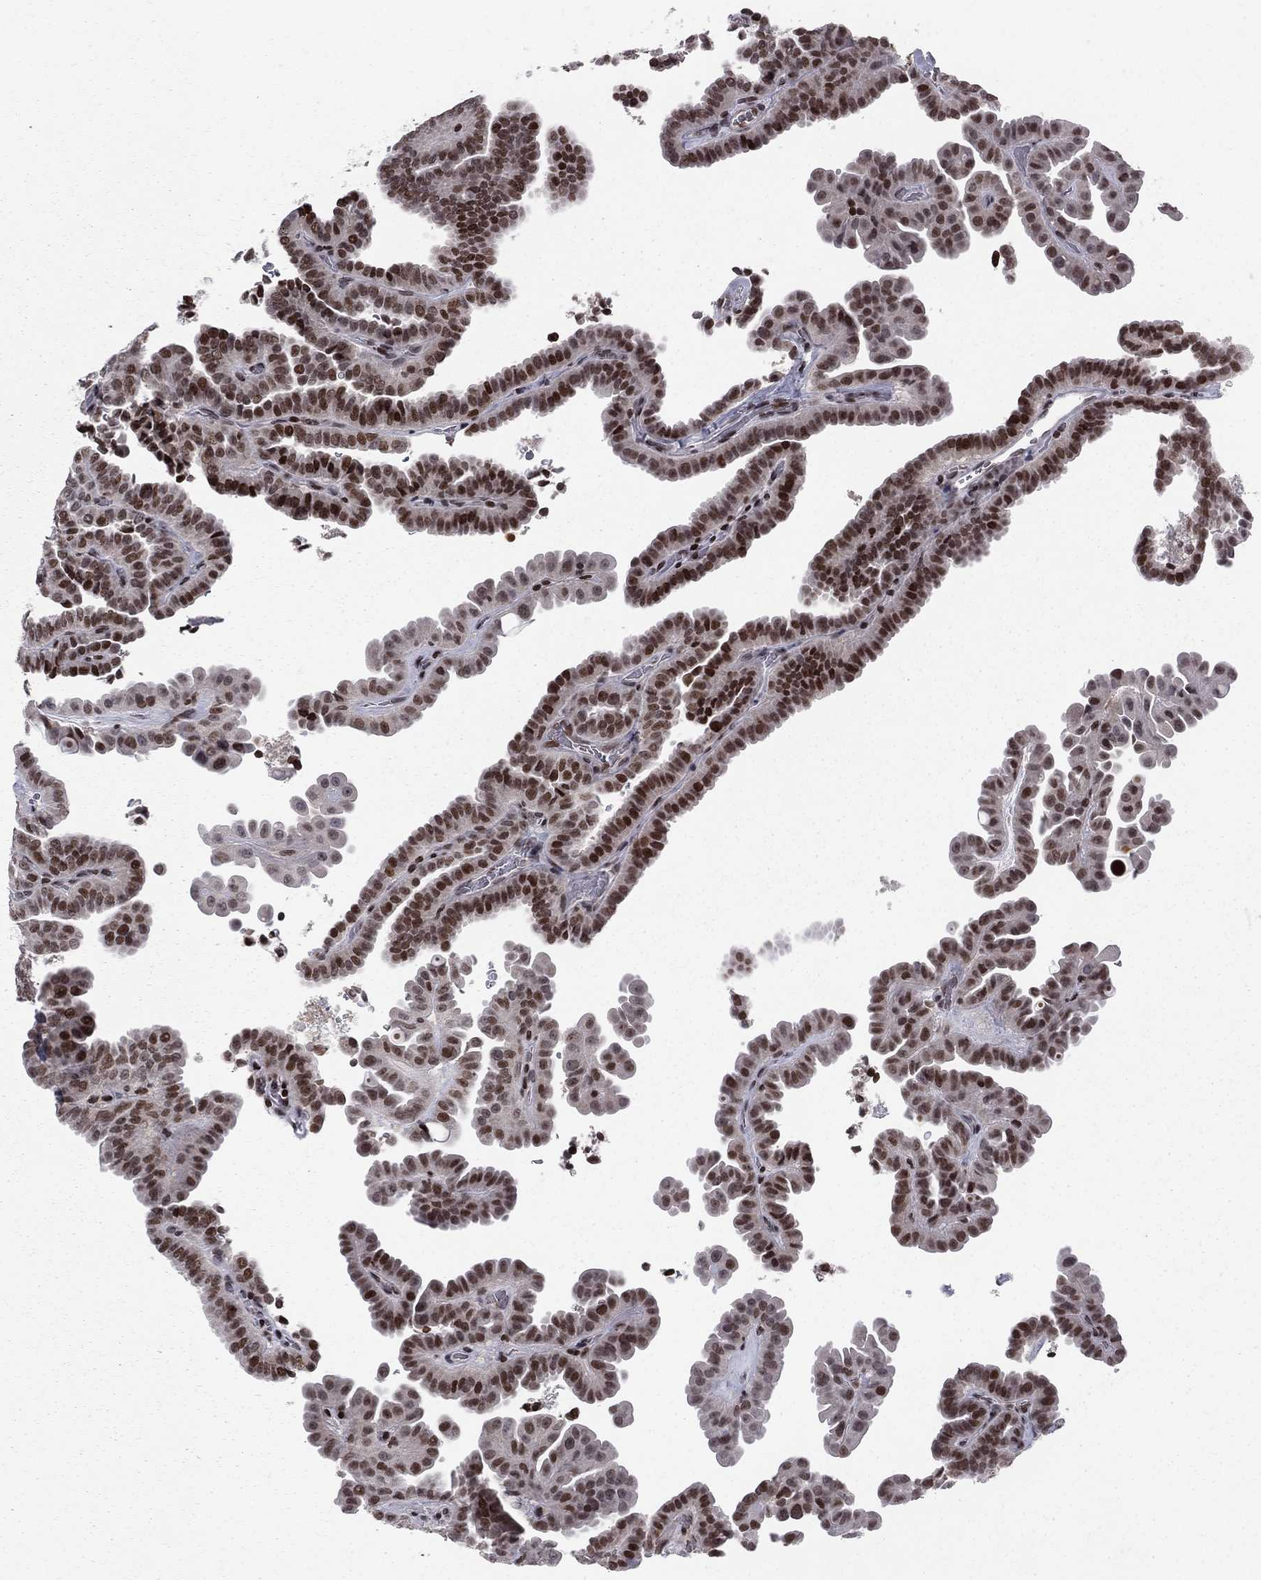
{"staining": {"intensity": "strong", "quantity": ">75%", "location": "nuclear"}, "tissue": "thyroid cancer", "cell_type": "Tumor cells", "image_type": "cancer", "snomed": [{"axis": "morphology", "description": "Papillary adenocarcinoma, NOS"}, {"axis": "topography", "description": "Thyroid gland"}], "caption": "Brown immunohistochemical staining in human papillary adenocarcinoma (thyroid) shows strong nuclear expression in about >75% of tumor cells.", "gene": "RNASEH2C", "patient": {"sex": "female", "age": 39}}